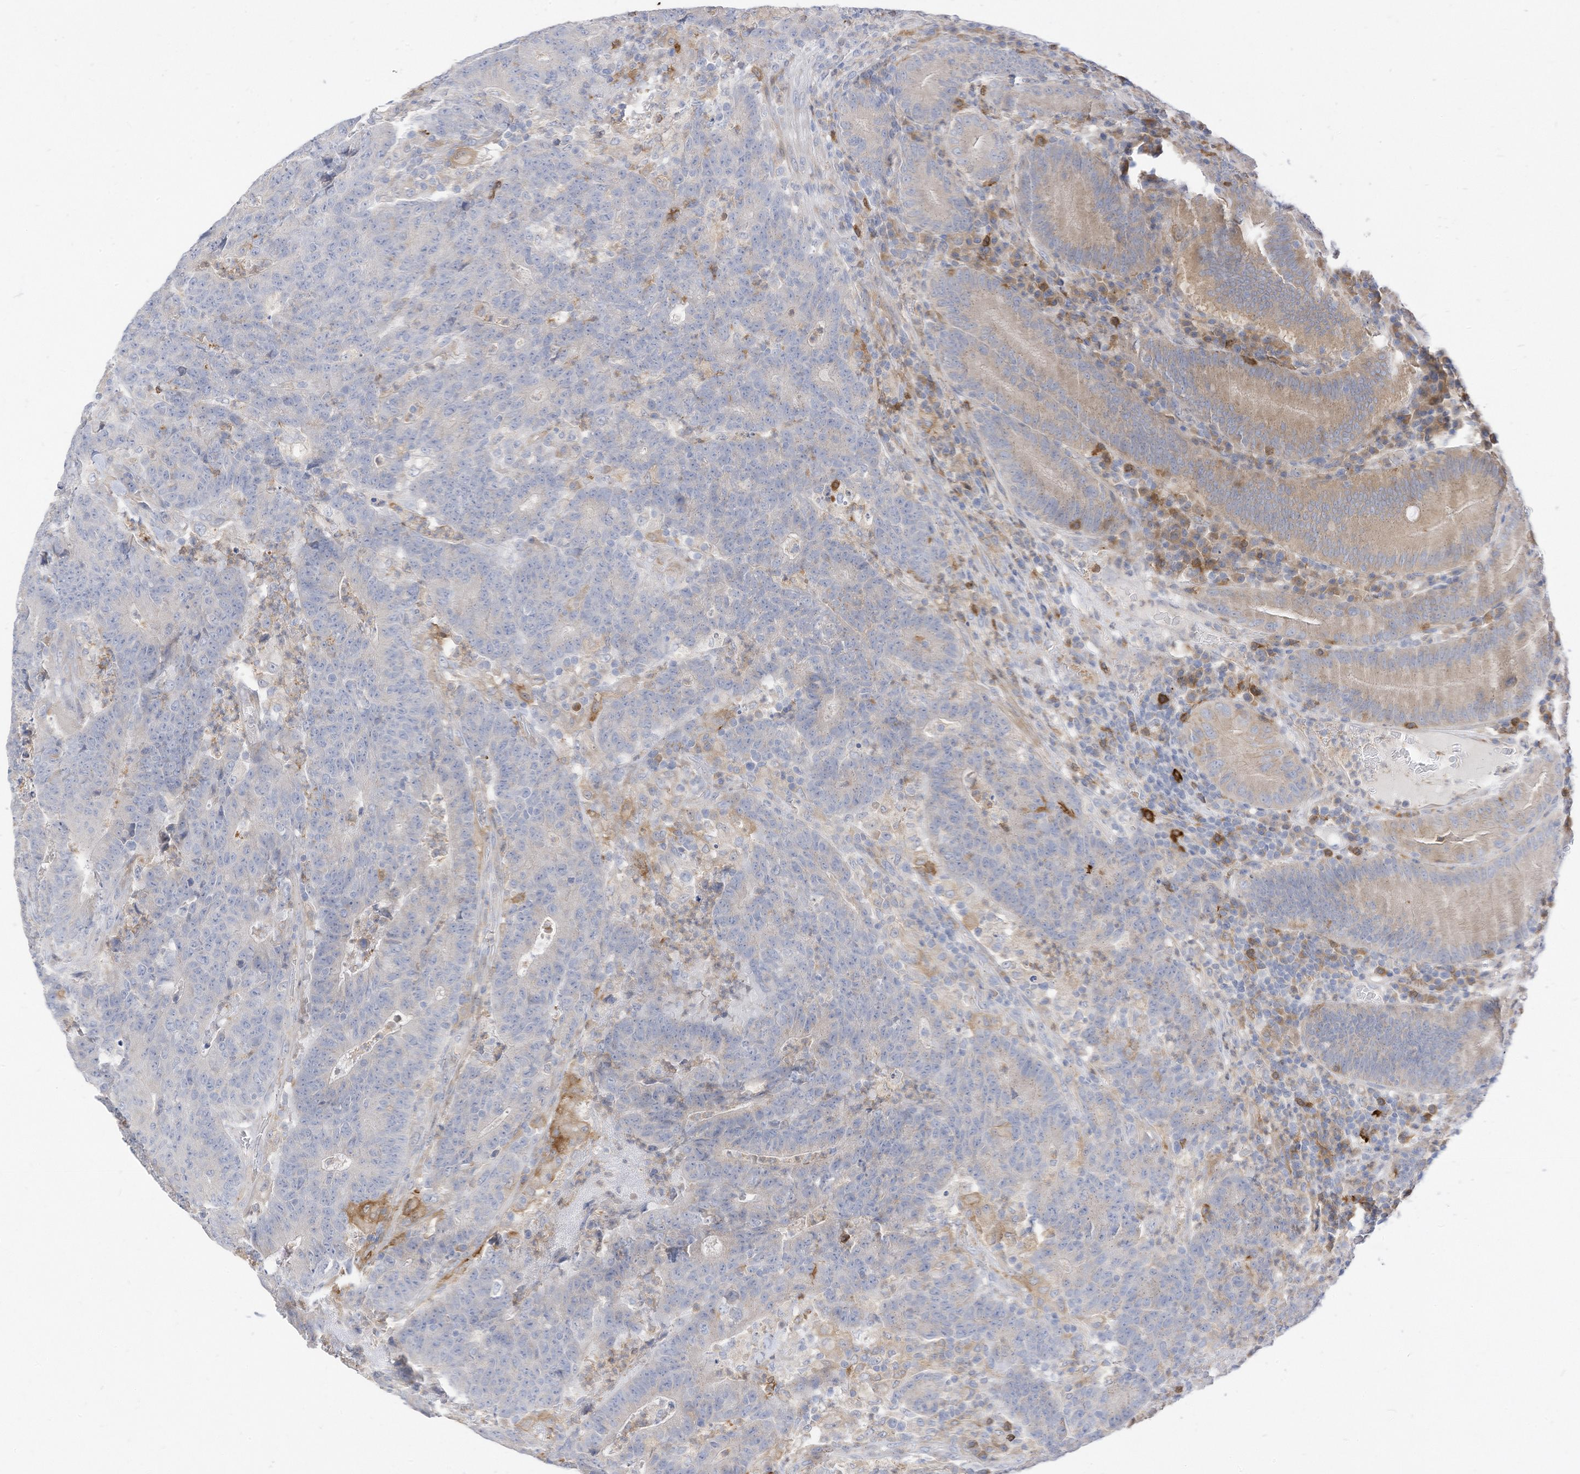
{"staining": {"intensity": "negative", "quantity": "none", "location": "none"}, "tissue": "colorectal cancer", "cell_type": "Tumor cells", "image_type": "cancer", "snomed": [{"axis": "morphology", "description": "Normal tissue, NOS"}, {"axis": "morphology", "description": "Adenocarcinoma, NOS"}, {"axis": "topography", "description": "Colon"}], "caption": "This is a micrograph of immunohistochemistry (IHC) staining of colorectal cancer, which shows no positivity in tumor cells.", "gene": "ATP13A1", "patient": {"sex": "female", "age": 75}}